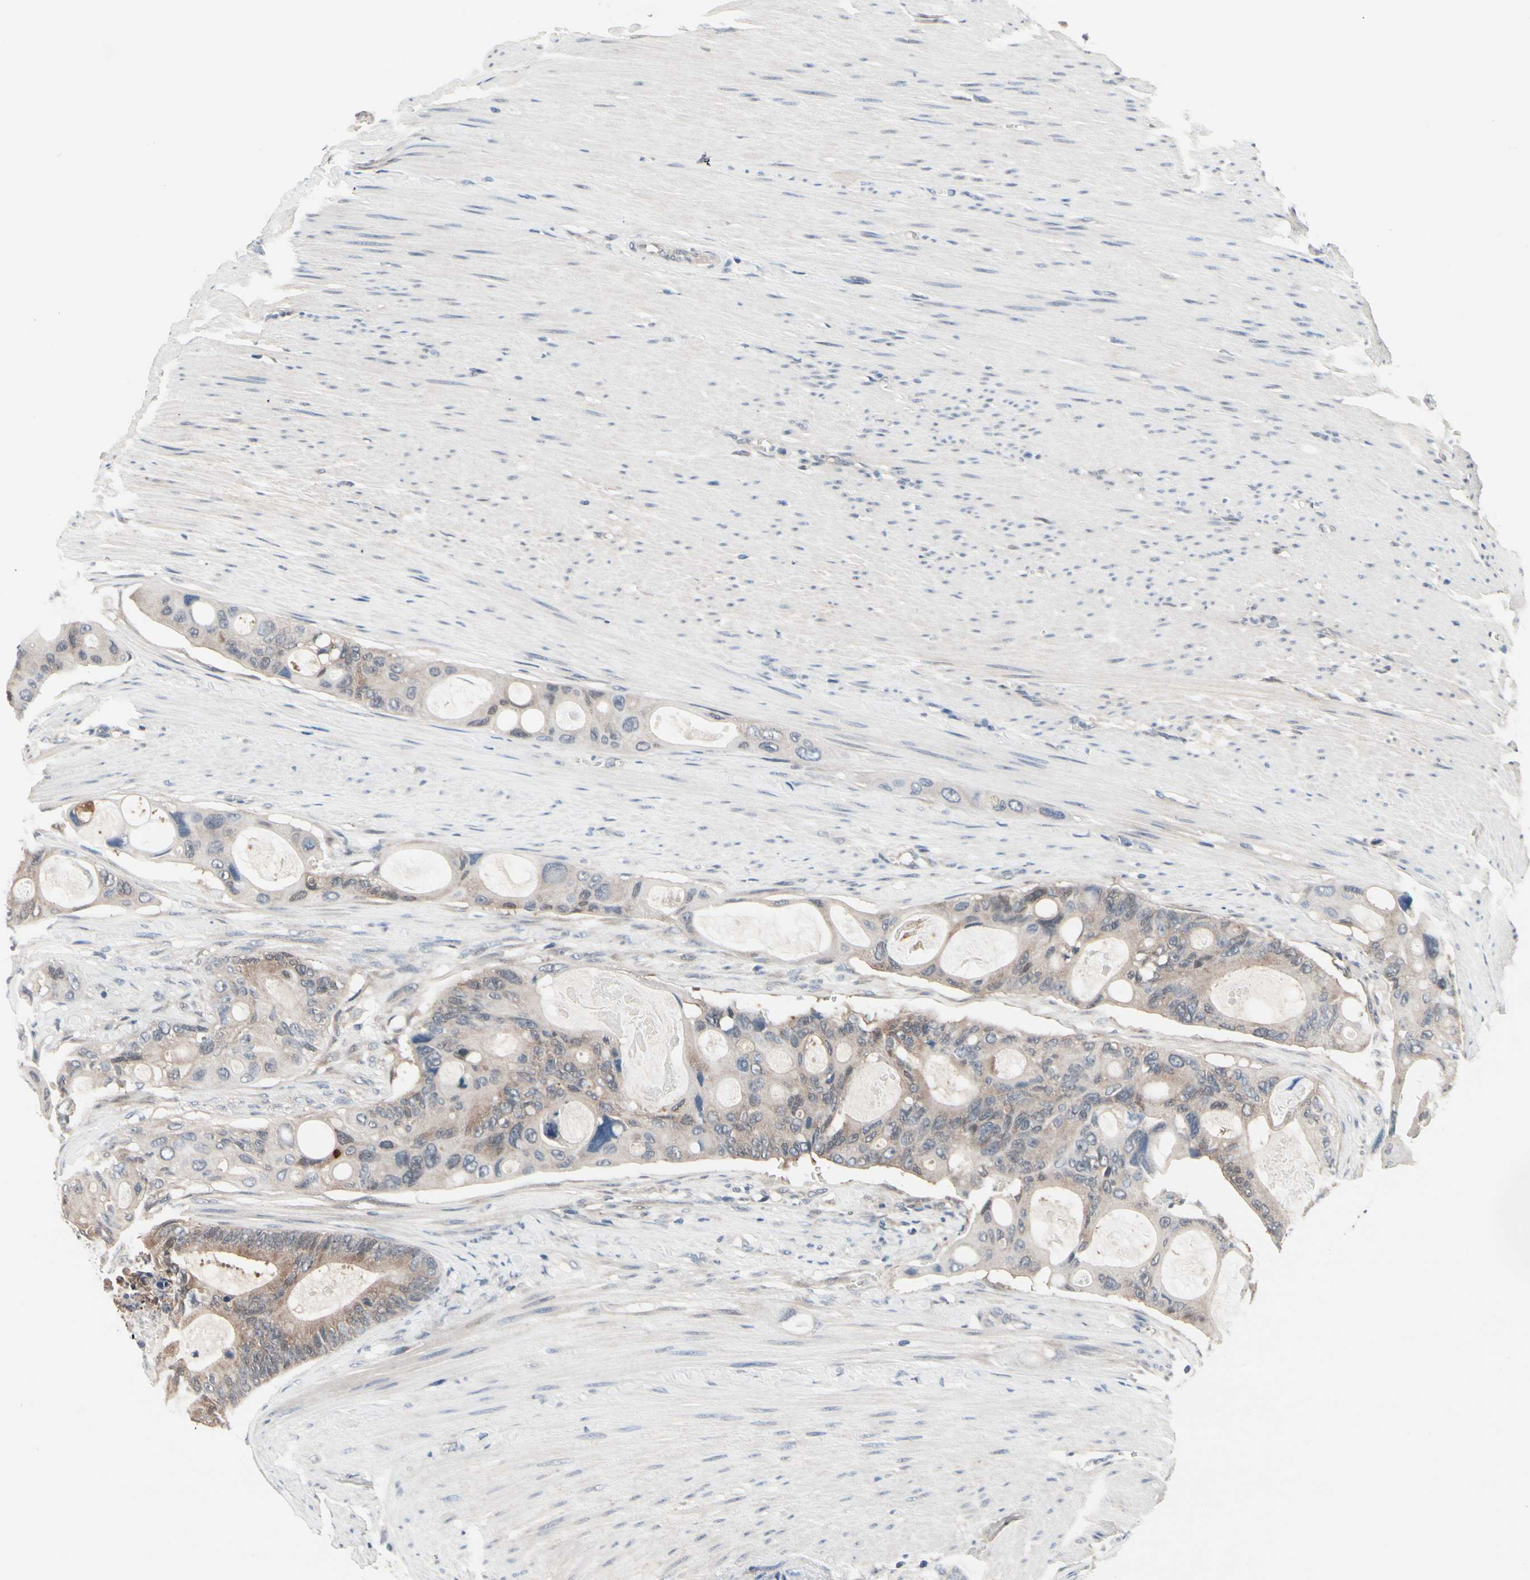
{"staining": {"intensity": "weak", "quantity": ">75%", "location": "cytoplasmic/membranous"}, "tissue": "colorectal cancer", "cell_type": "Tumor cells", "image_type": "cancer", "snomed": [{"axis": "morphology", "description": "Adenocarcinoma, NOS"}, {"axis": "topography", "description": "Colon"}], "caption": "Colorectal cancer was stained to show a protein in brown. There is low levels of weak cytoplasmic/membranous expression in approximately >75% of tumor cells.", "gene": "PRDX6", "patient": {"sex": "female", "age": 57}}